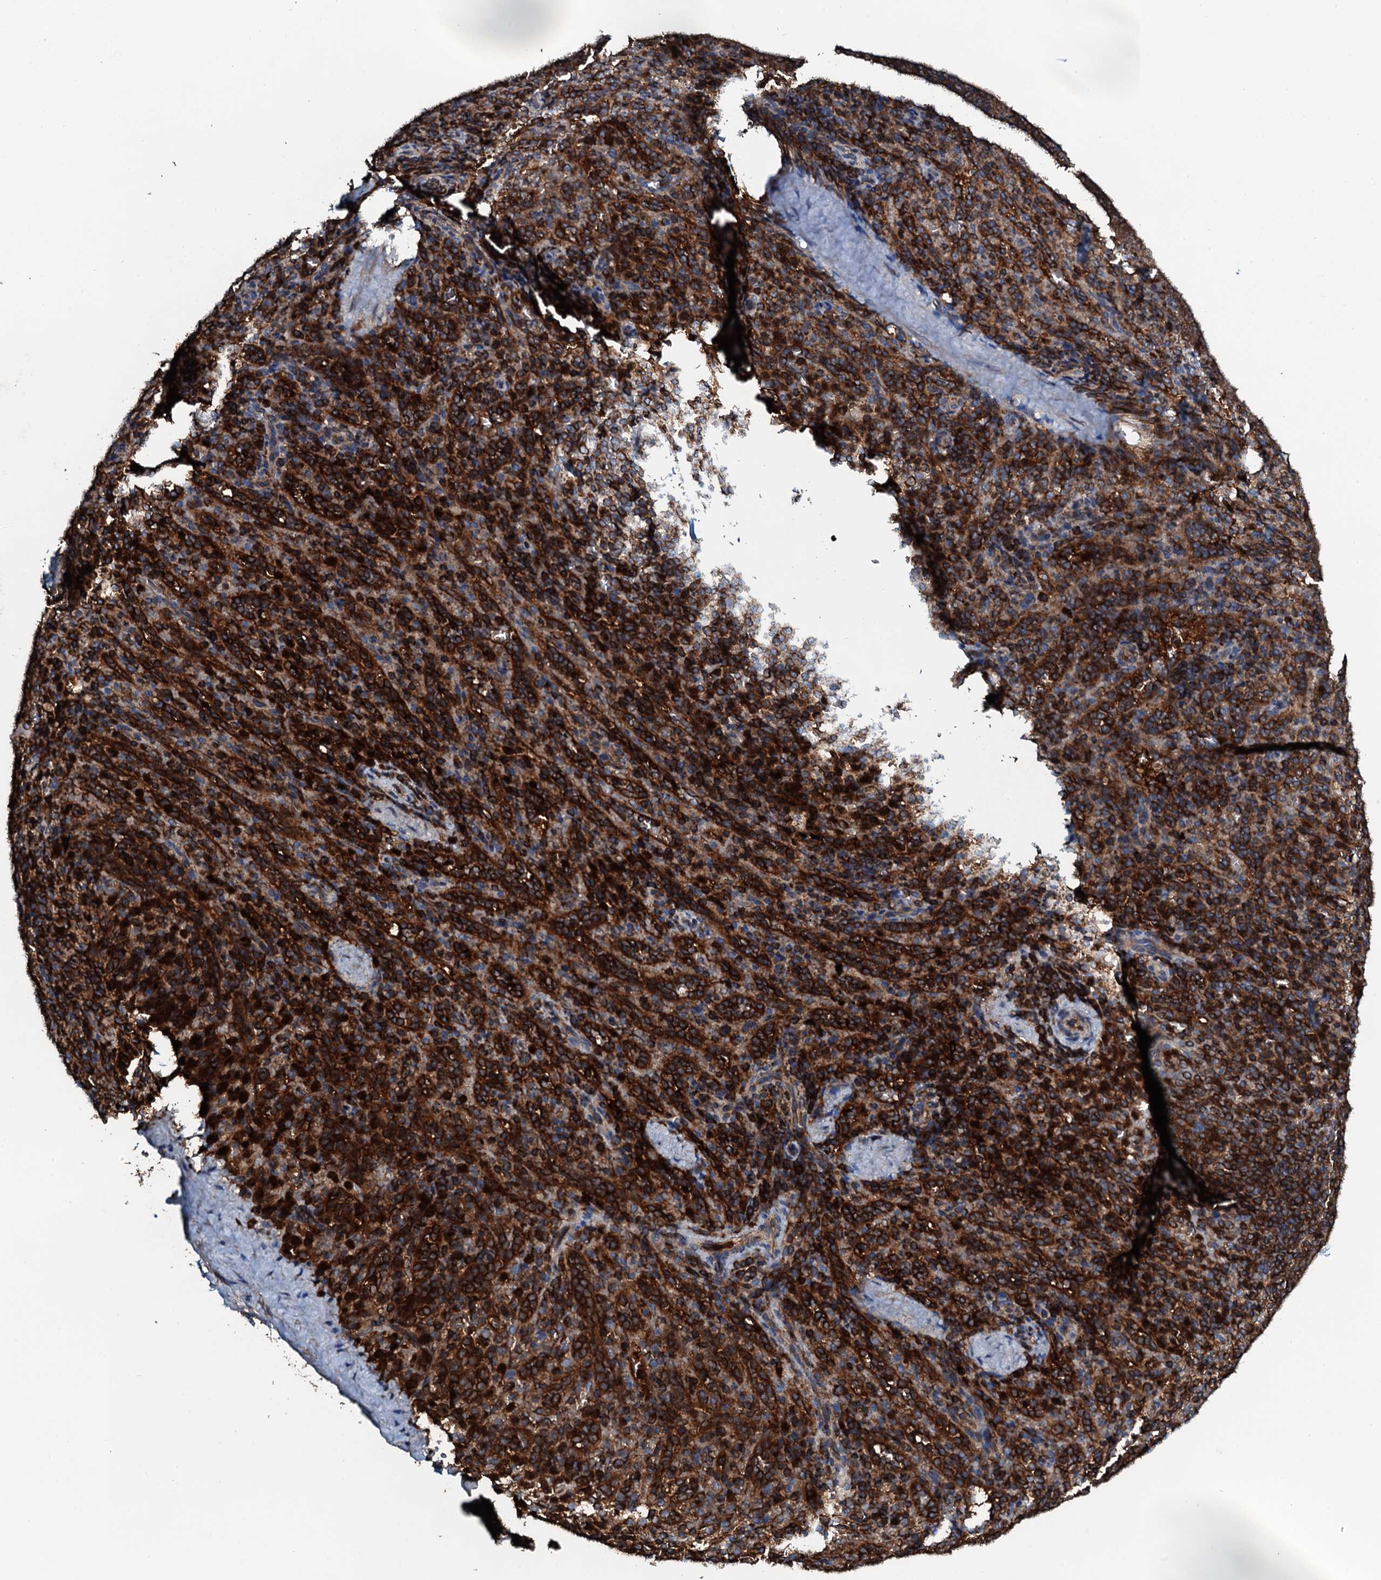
{"staining": {"intensity": "strong", "quantity": "25%-75%", "location": "cytoplasmic/membranous"}, "tissue": "spleen", "cell_type": "Cells in red pulp", "image_type": "normal", "snomed": [{"axis": "morphology", "description": "Normal tissue, NOS"}, {"axis": "topography", "description": "Spleen"}], "caption": "Brown immunohistochemical staining in normal human spleen reveals strong cytoplasmic/membranous expression in approximately 25%-75% of cells in red pulp.", "gene": "GRK2", "patient": {"sex": "female", "age": 21}}